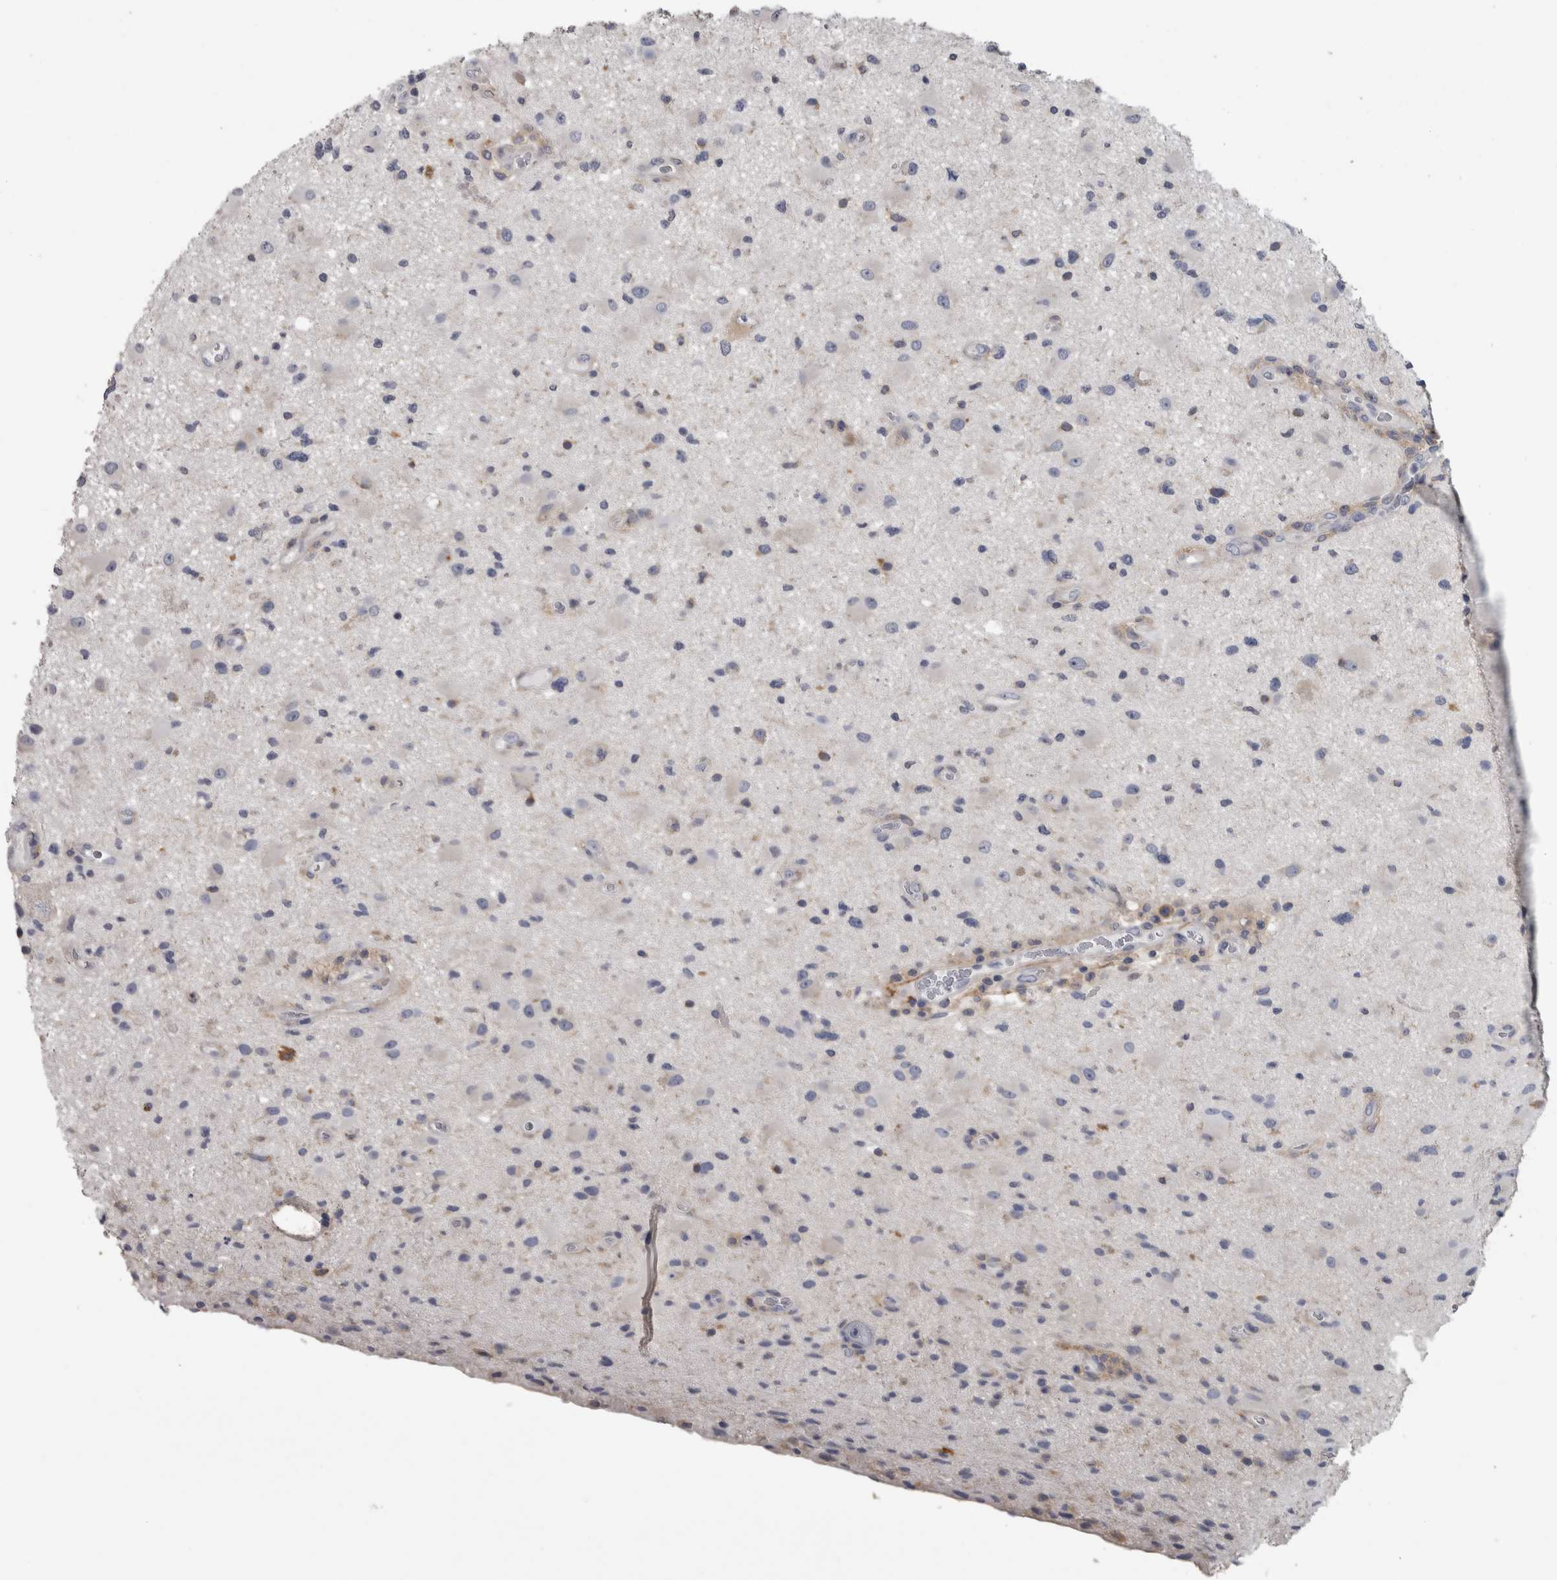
{"staining": {"intensity": "negative", "quantity": "none", "location": "none"}, "tissue": "glioma", "cell_type": "Tumor cells", "image_type": "cancer", "snomed": [{"axis": "morphology", "description": "Glioma, malignant, High grade"}, {"axis": "topography", "description": "Brain"}], "caption": "An image of high-grade glioma (malignant) stained for a protein shows no brown staining in tumor cells. (Stains: DAB (3,3'-diaminobenzidine) immunohistochemistry (IHC) with hematoxylin counter stain, Microscopy: brightfield microscopy at high magnification).", "gene": "EFEMP2", "patient": {"sex": "male", "age": 33}}